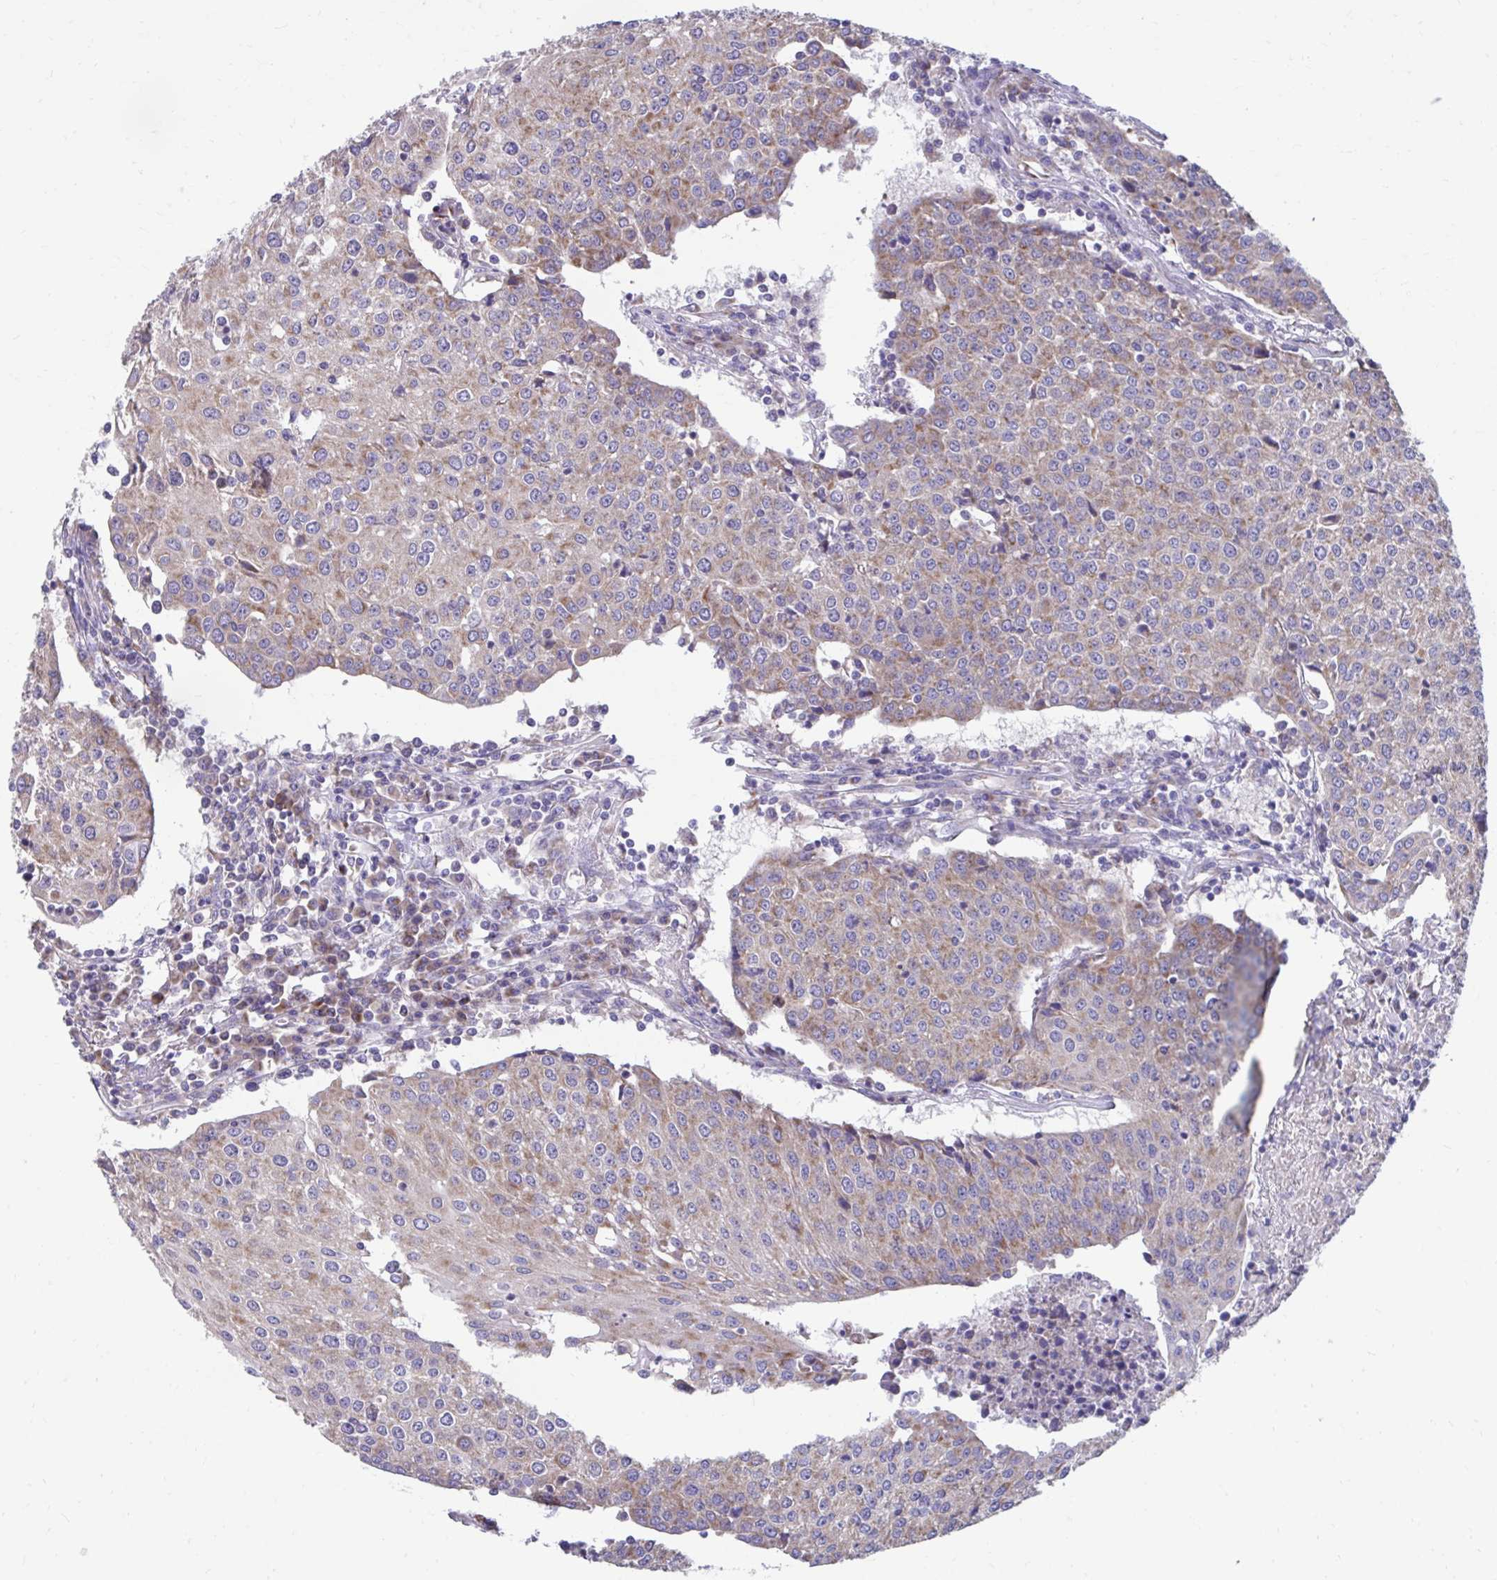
{"staining": {"intensity": "weak", "quantity": ">75%", "location": "cytoplasmic/membranous"}, "tissue": "urothelial cancer", "cell_type": "Tumor cells", "image_type": "cancer", "snomed": [{"axis": "morphology", "description": "Urothelial carcinoma, High grade"}, {"axis": "topography", "description": "Urinary bladder"}], "caption": "Immunohistochemical staining of human urothelial cancer demonstrates low levels of weak cytoplasmic/membranous positivity in approximately >75% of tumor cells.", "gene": "LINGO4", "patient": {"sex": "female", "age": 85}}